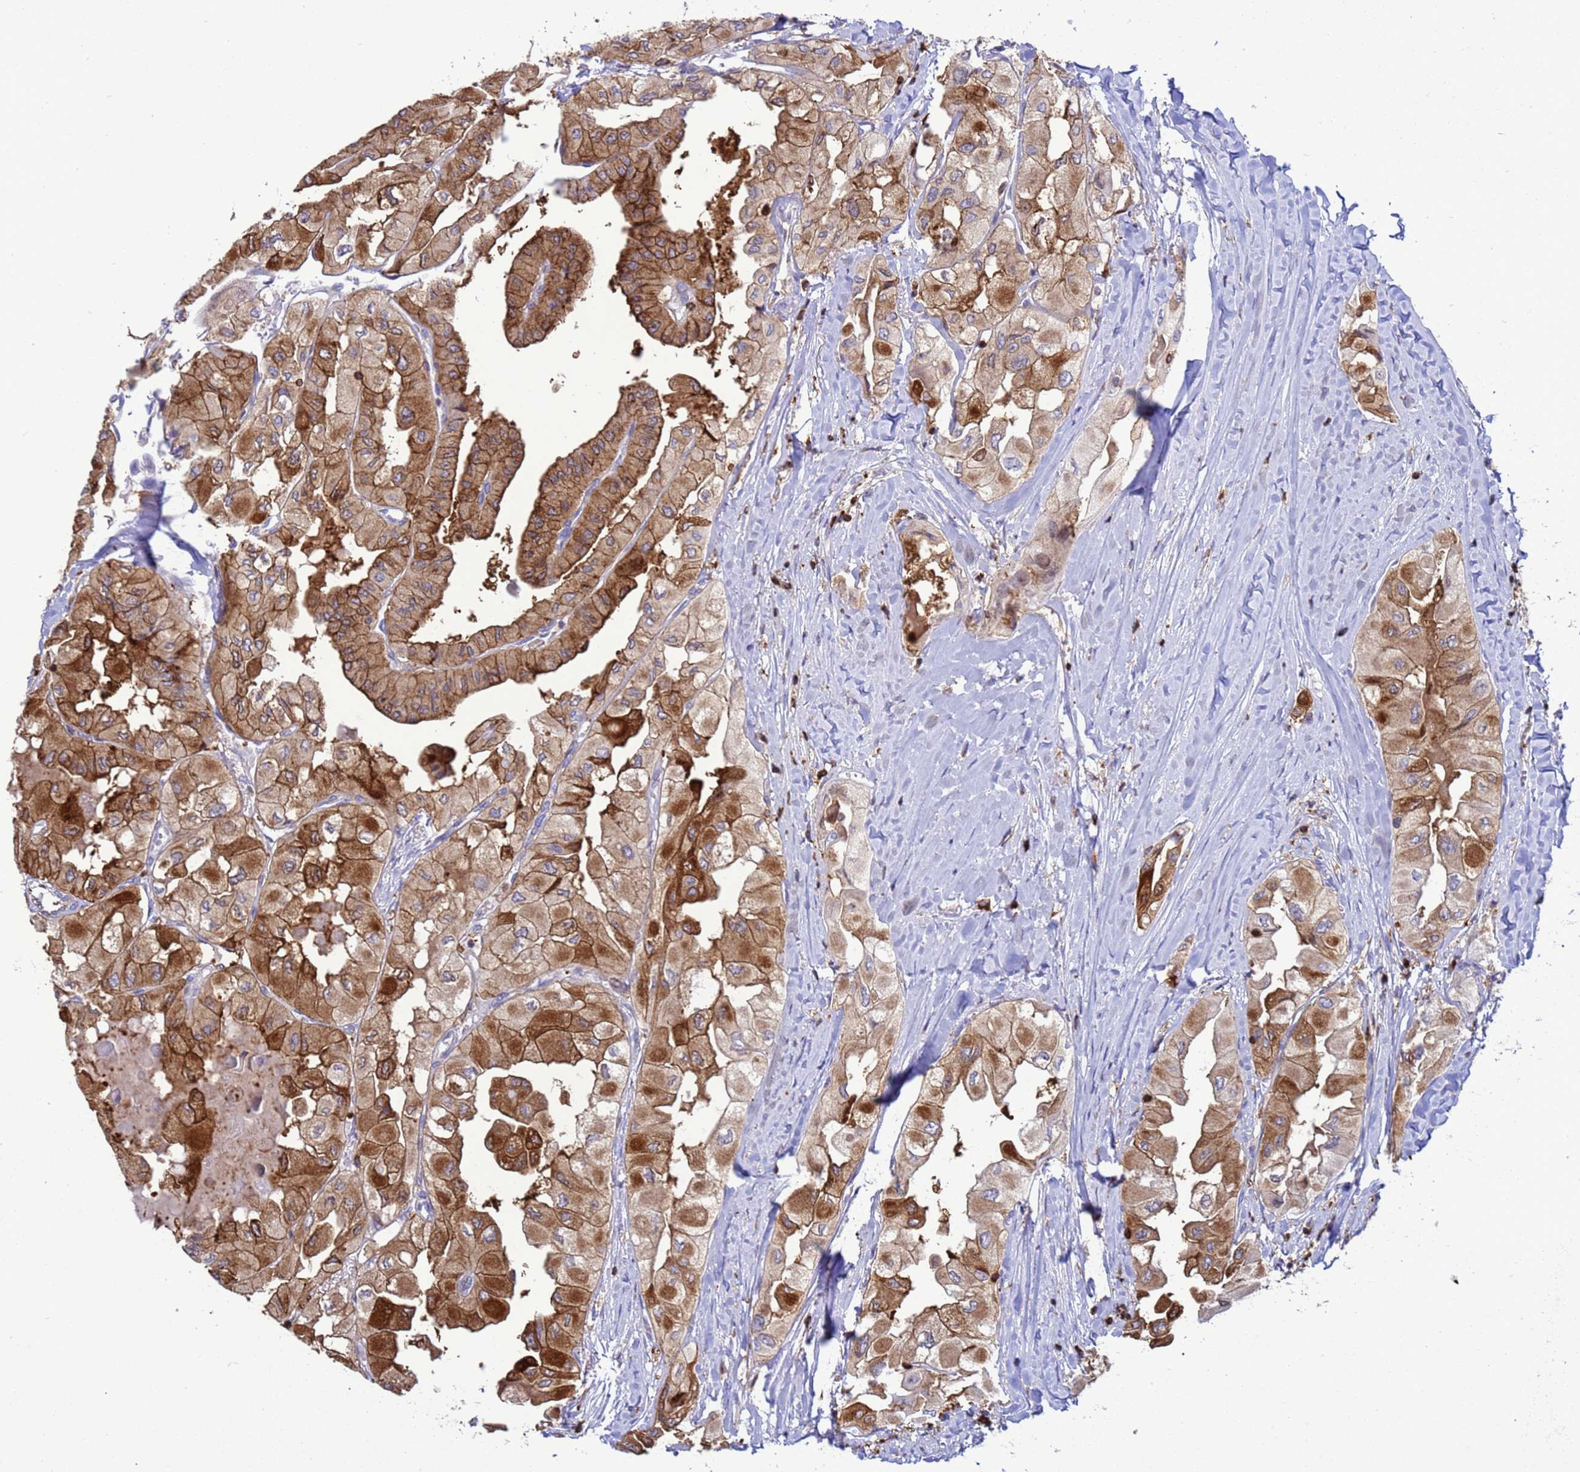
{"staining": {"intensity": "moderate", "quantity": ">75%", "location": "cytoplasmic/membranous"}, "tissue": "thyroid cancer", "cell_type": "Tumor cells", "image_type": "cancer", "snomed": [{"axis": "morphology", "description": "Normal tissue, NOS"}, {"axis": "morphology", "description": "Papillary adenocarcinoma, NOS"}, {"axis": "topography", "description": "Thyroid gland"}], "caption": "A histopathology image showing moderate cytoplasmic/membranous positivity in approximately >75% of tumor cells in thyroid cancer, as visualized by brown immunohistochemical staining.", "gene": "EZR", "patient": {"sex": "female", "age": 59}}